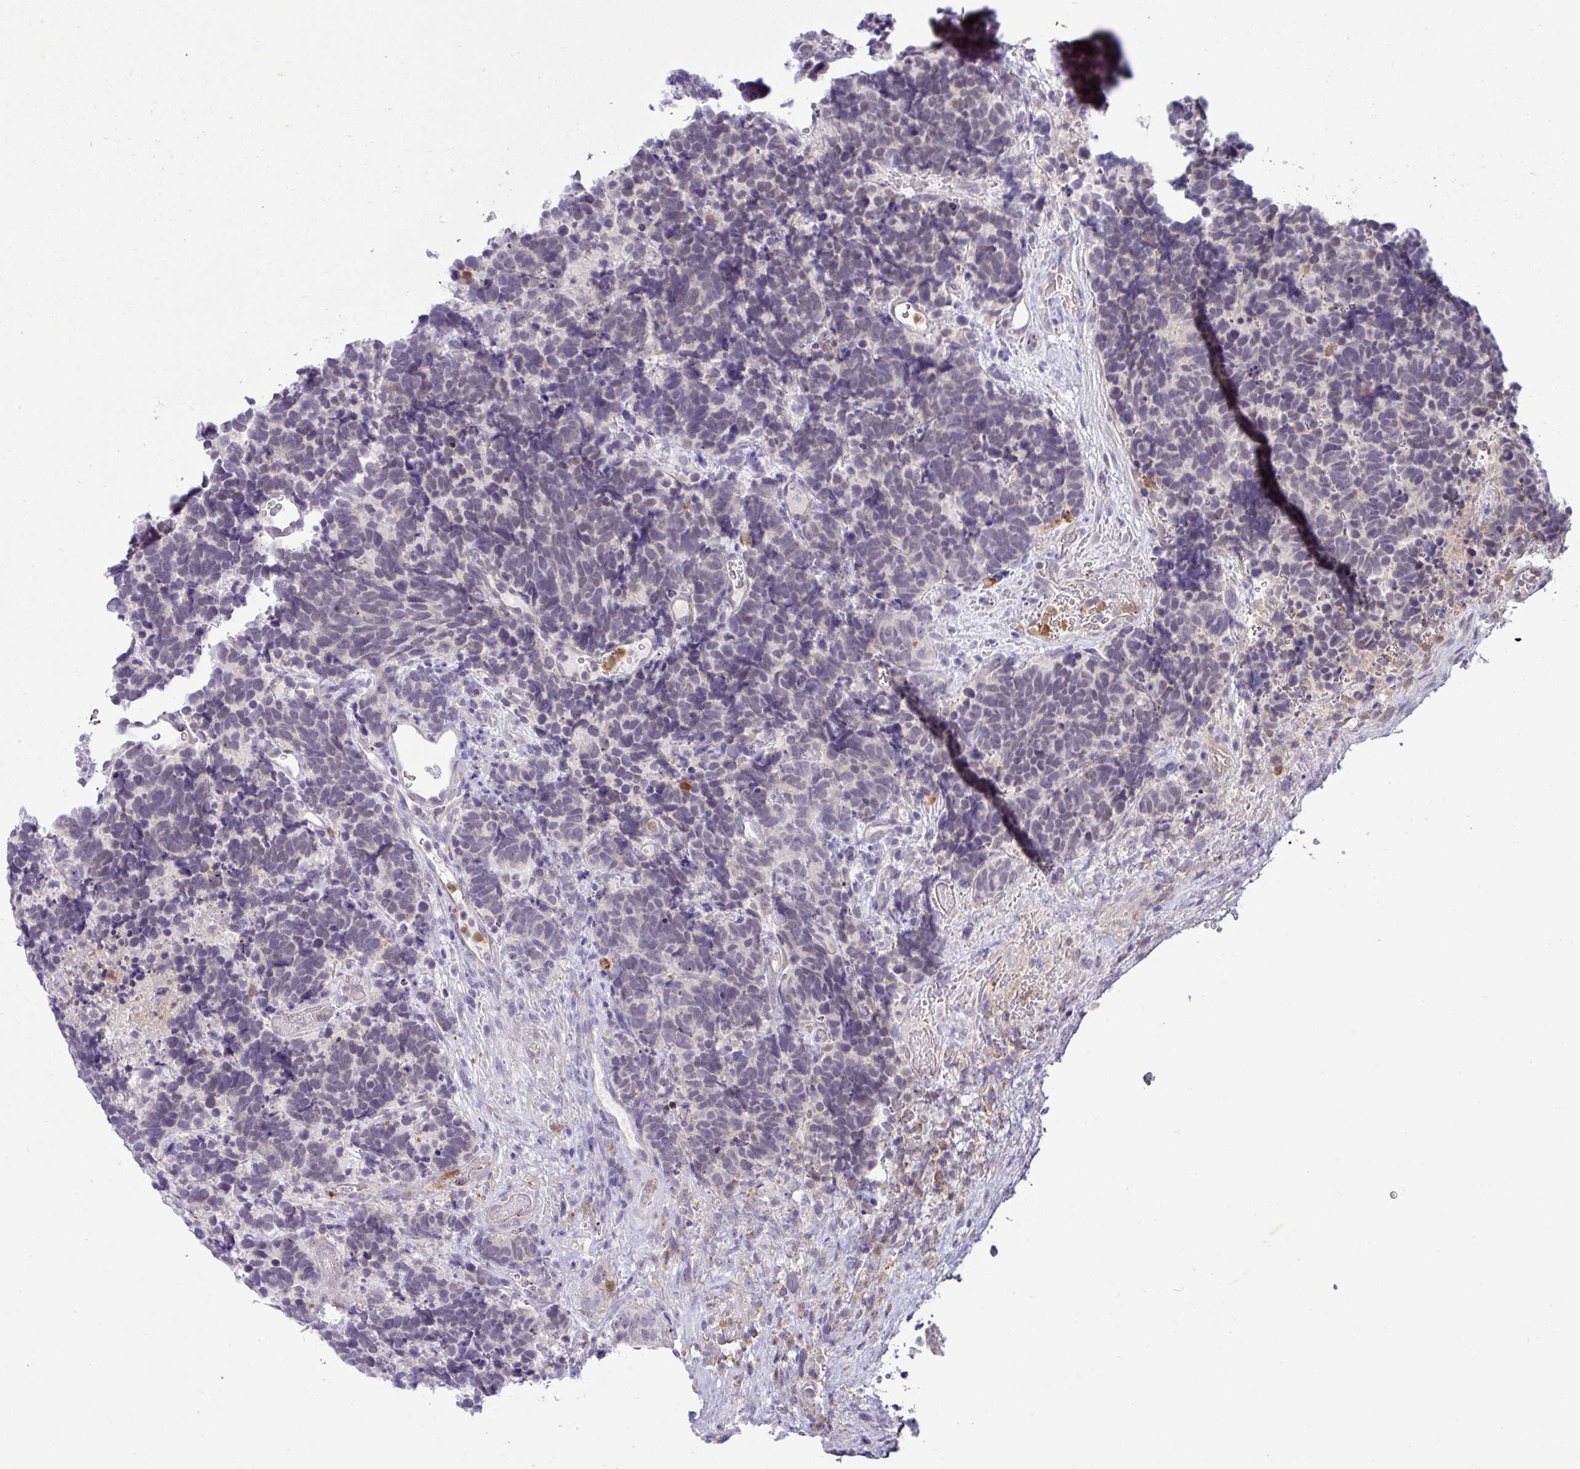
{"staining": {"intensity": "negative", "quantity": "none", "location": "none"}, "tissue": "carcinoid", "cell_type": "Tumor cells", "image_type": "cancer", "snomed": [{"axis": "morphology", "description": "Carcinoma, NOS"}, {"axis": "morphology", "description": "Carcinoid, malignant, NOS"}, {"axis": "topography", "description": "Urinary bladder"}], "caption": "High power microscopy photomicrograph of an IHC image of carcinoid, revealing no significant staining in tumor cells.", "gene": "HBEGF", "patient": {"sex": "male", "age": 57}}